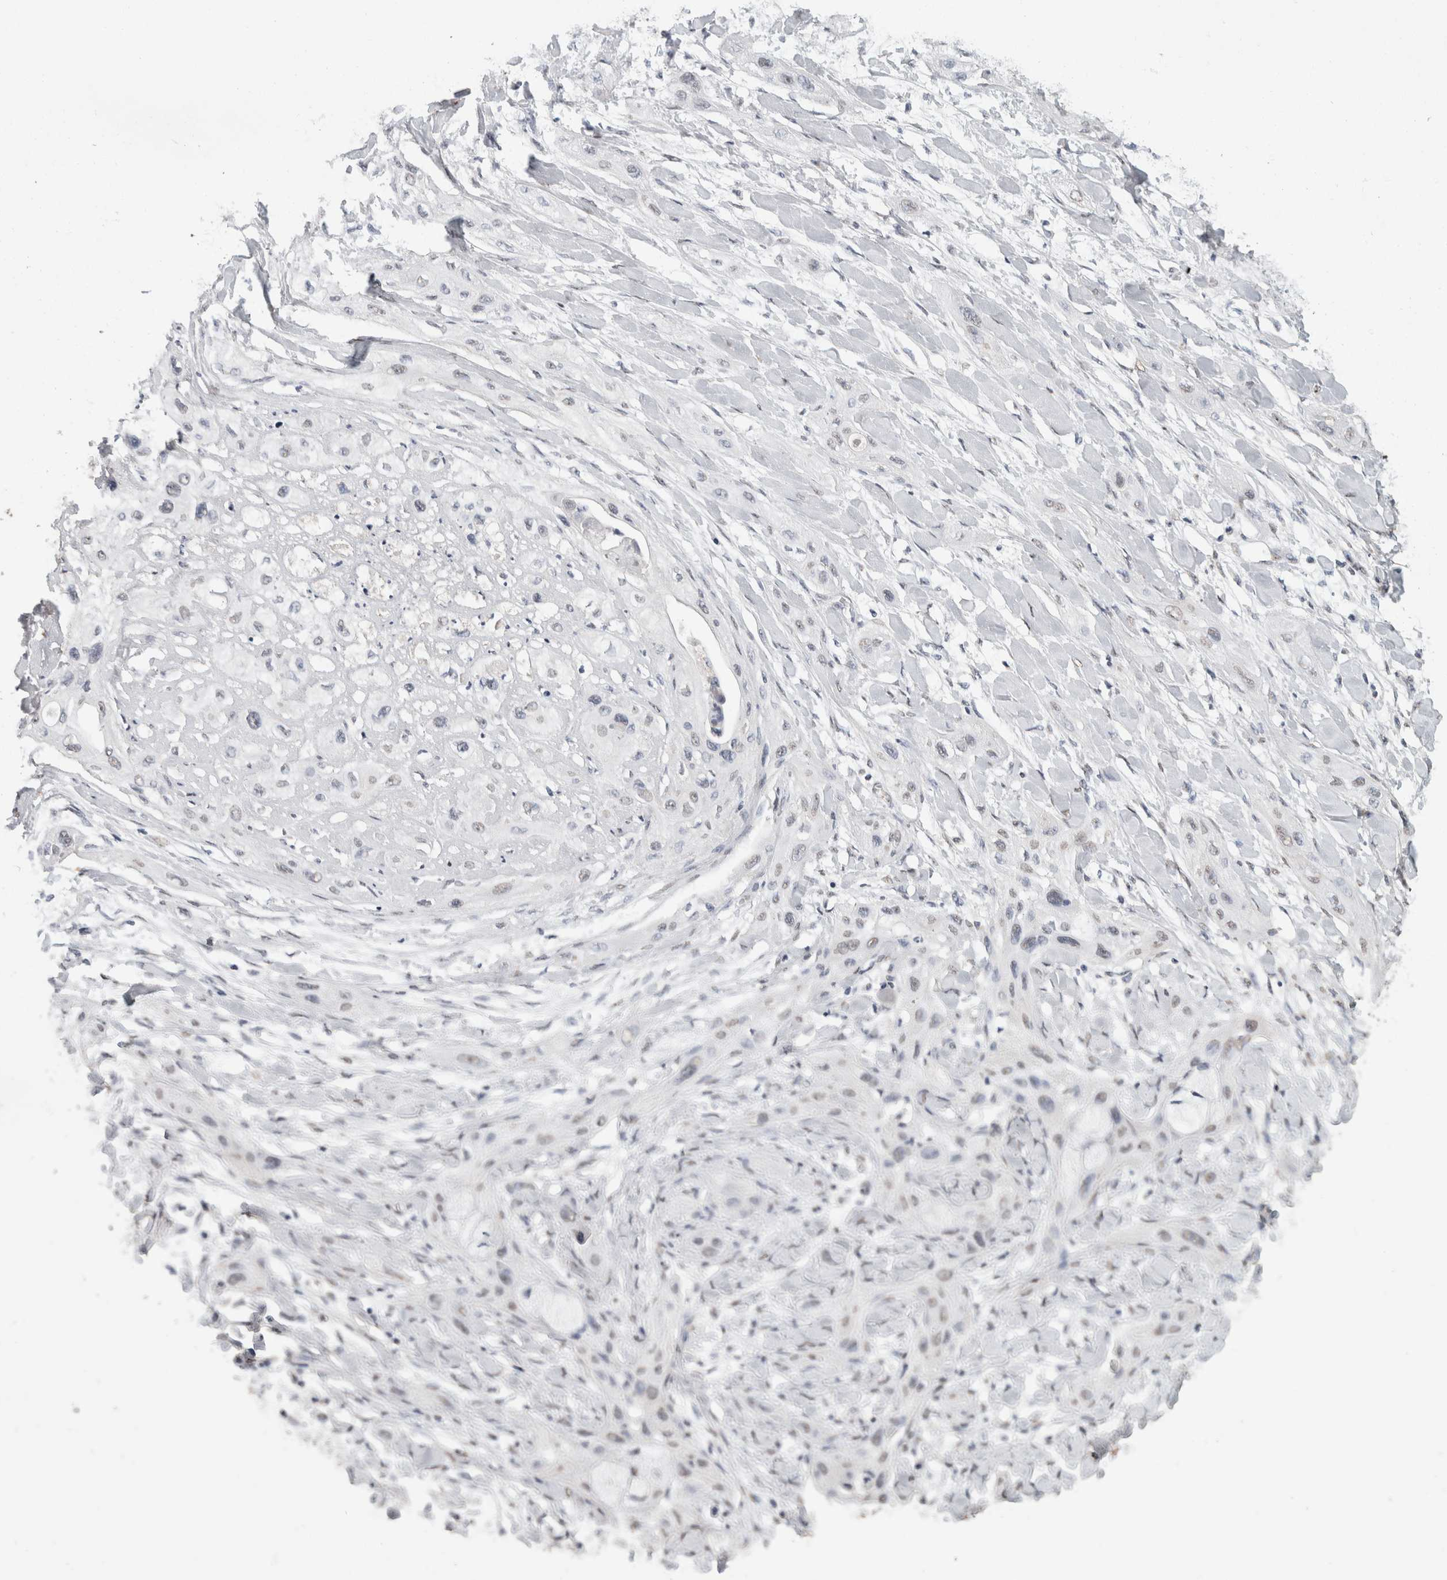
{"staining": {"intensity": "negative", "quantity": "none", "location": "none"}, "tissue": "lung cancer", "cell_type": "Tumor cells", "image_type": "cancer", "snomed": [{"axis": "morphology", "description": "Squamous cell carcinoma, NOS"}, {"axis": "topography", "description": "Lung"}], "caption": "High power microscopy image of an IHC histopathology image of lung cancer (squamous cell carcinoma), revealing no significant expression in tumor cells.", "gene": "LTBP1", "patient": {"sex": "female", "age": 47}}